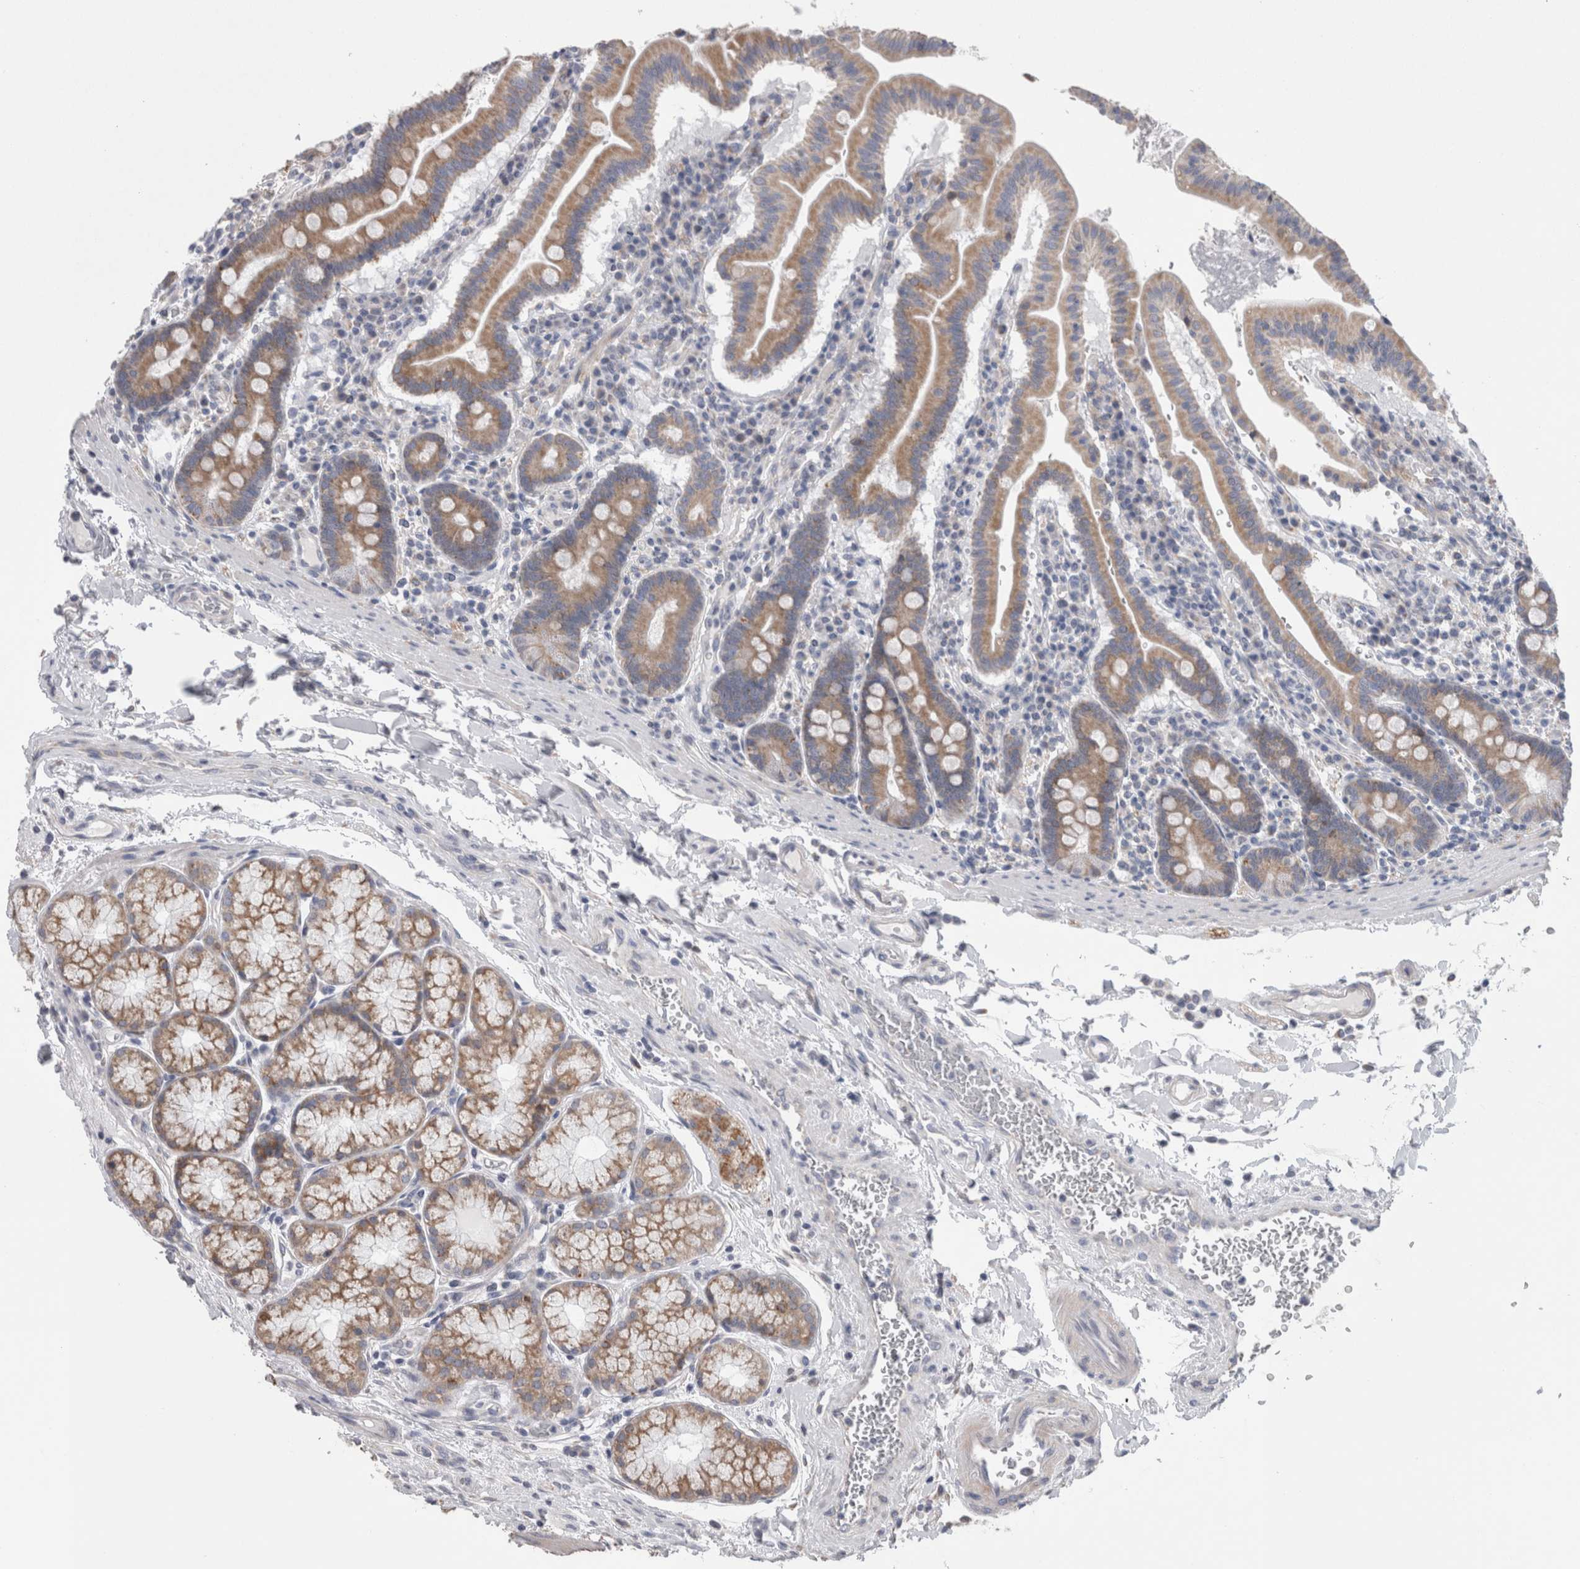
{"staining": {"intensity": "moderate", "quantity": ">75%", "location": "cytoplasmic/membranous"}, "tissue": "duodenum", "cell_type": "Glandular cells", "image_type": "normal", "snomed": [{"axis": "morphology", "description": "Normal tissue, NOS"}, {"axis": "morphology", "description": "Adenocarcinoma, NOS"}, {"axis": "topography", "description": "Pancreas"}, {"axis": "topography", "description": "Duodenum"}], "caption": "Protein analysis of normal duodenum shows moderate cytoplasmic/membranous positivity in approximately >75% of glandular cells. (brown staining indicates protein expression, while blue staining denotes nuclei).", "gene": "GDAP1", "patient": {"sex": "male", "age": 50}}